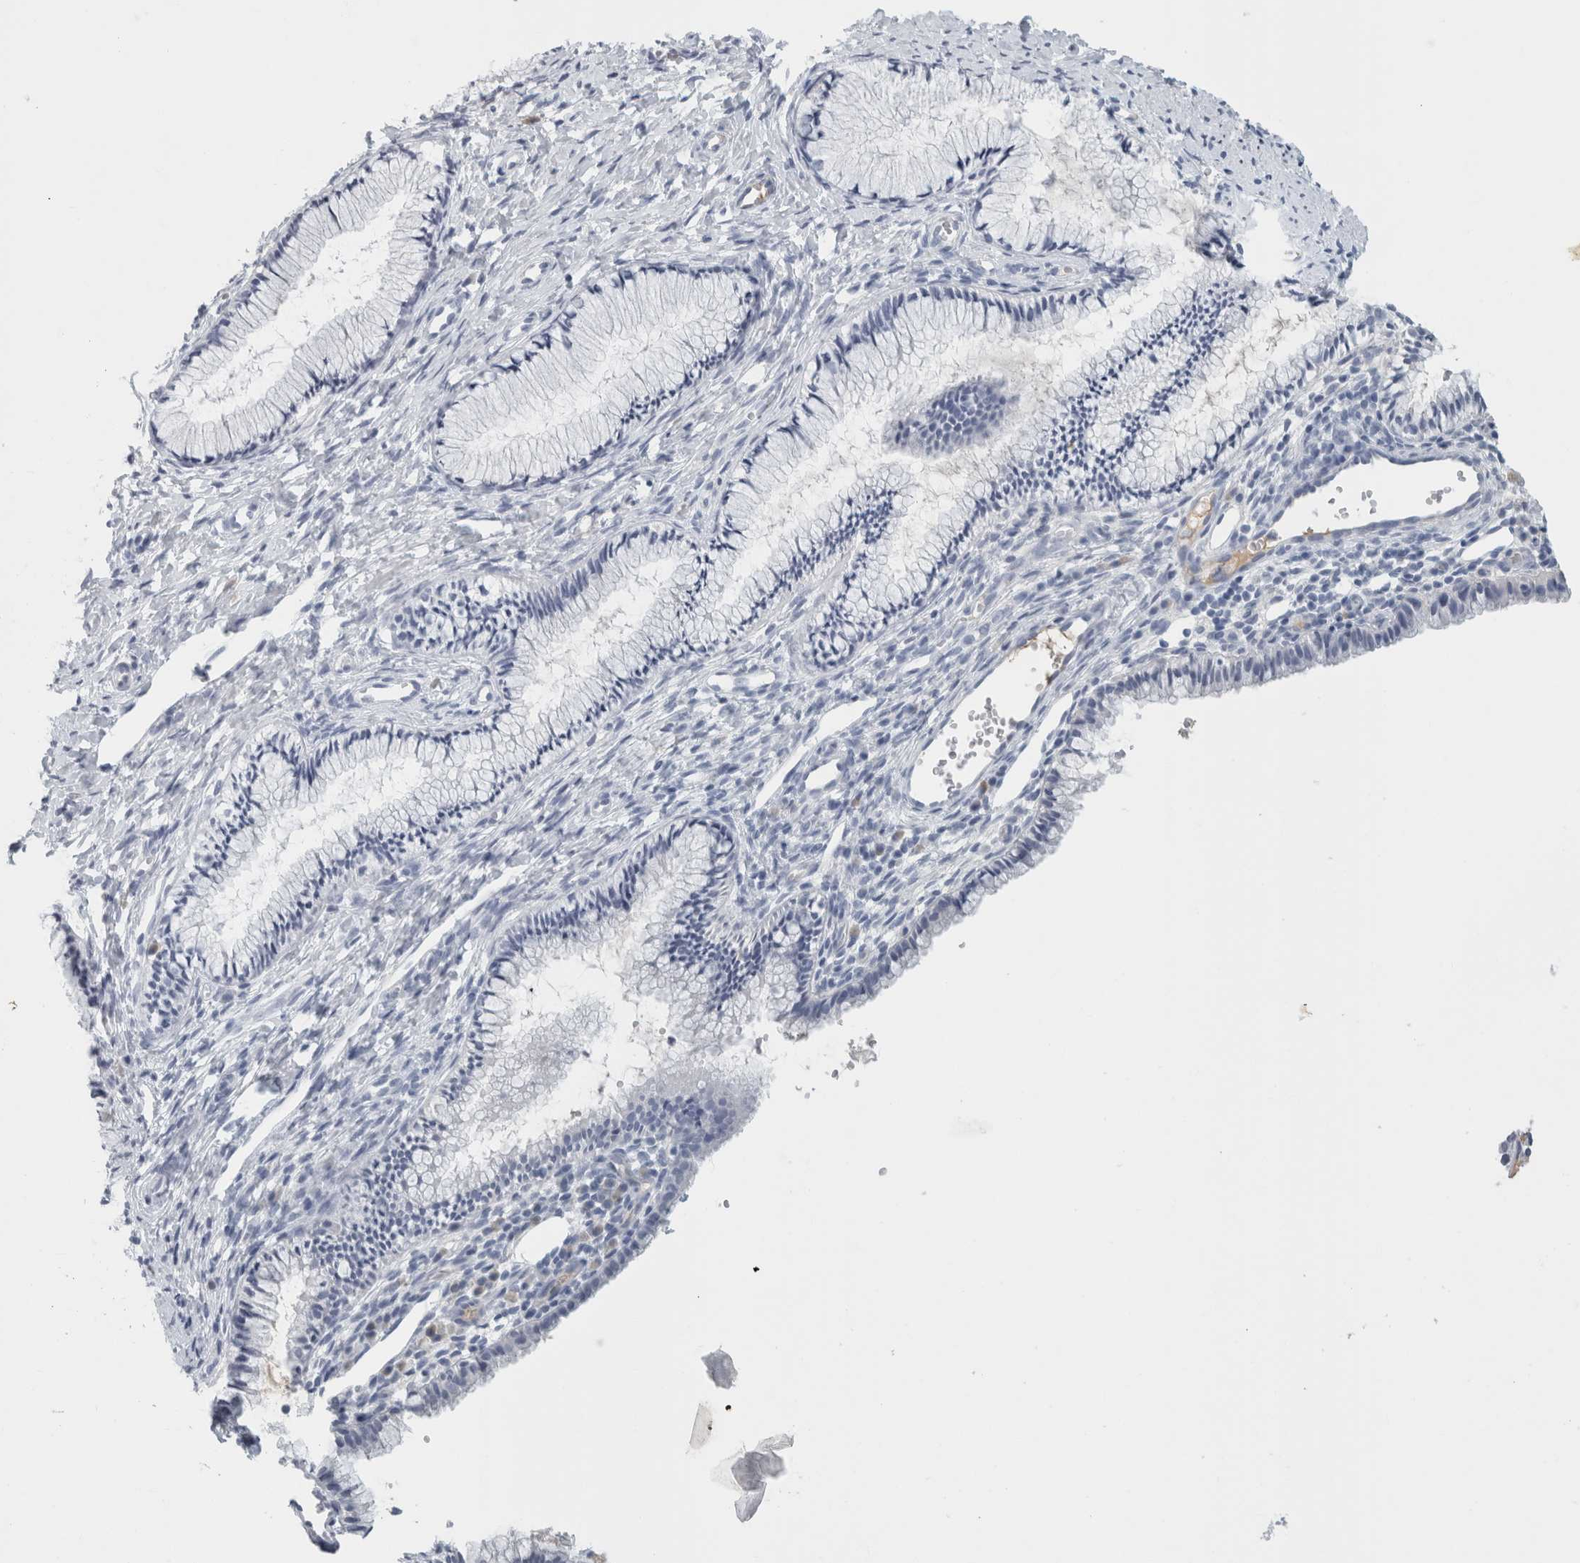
{"staining": {"intensity": "negative", "quantity": "none", "location": "none"}, "tissue": "cervix", "cell_type": "Glandular cells", "image_type": "normal", "snomed": [{"axis": "morphology", "description": "Normal tissue, NOS"}, {"axis": "topography", "description": "Cervix"}], "caption": "High magnification brightfield microscopy of normal cervix stained with DAB (3,3'-diaminobenzidine) (brown) and counterstained with hematoxylin (blue): glandular cells show no significant staining. (DAB (3,3'-diaminobenzidine) immunohistochemistry, high magnification).", "gene": "TSPAN8", "patient": {"sex": "female", "age": 27}}